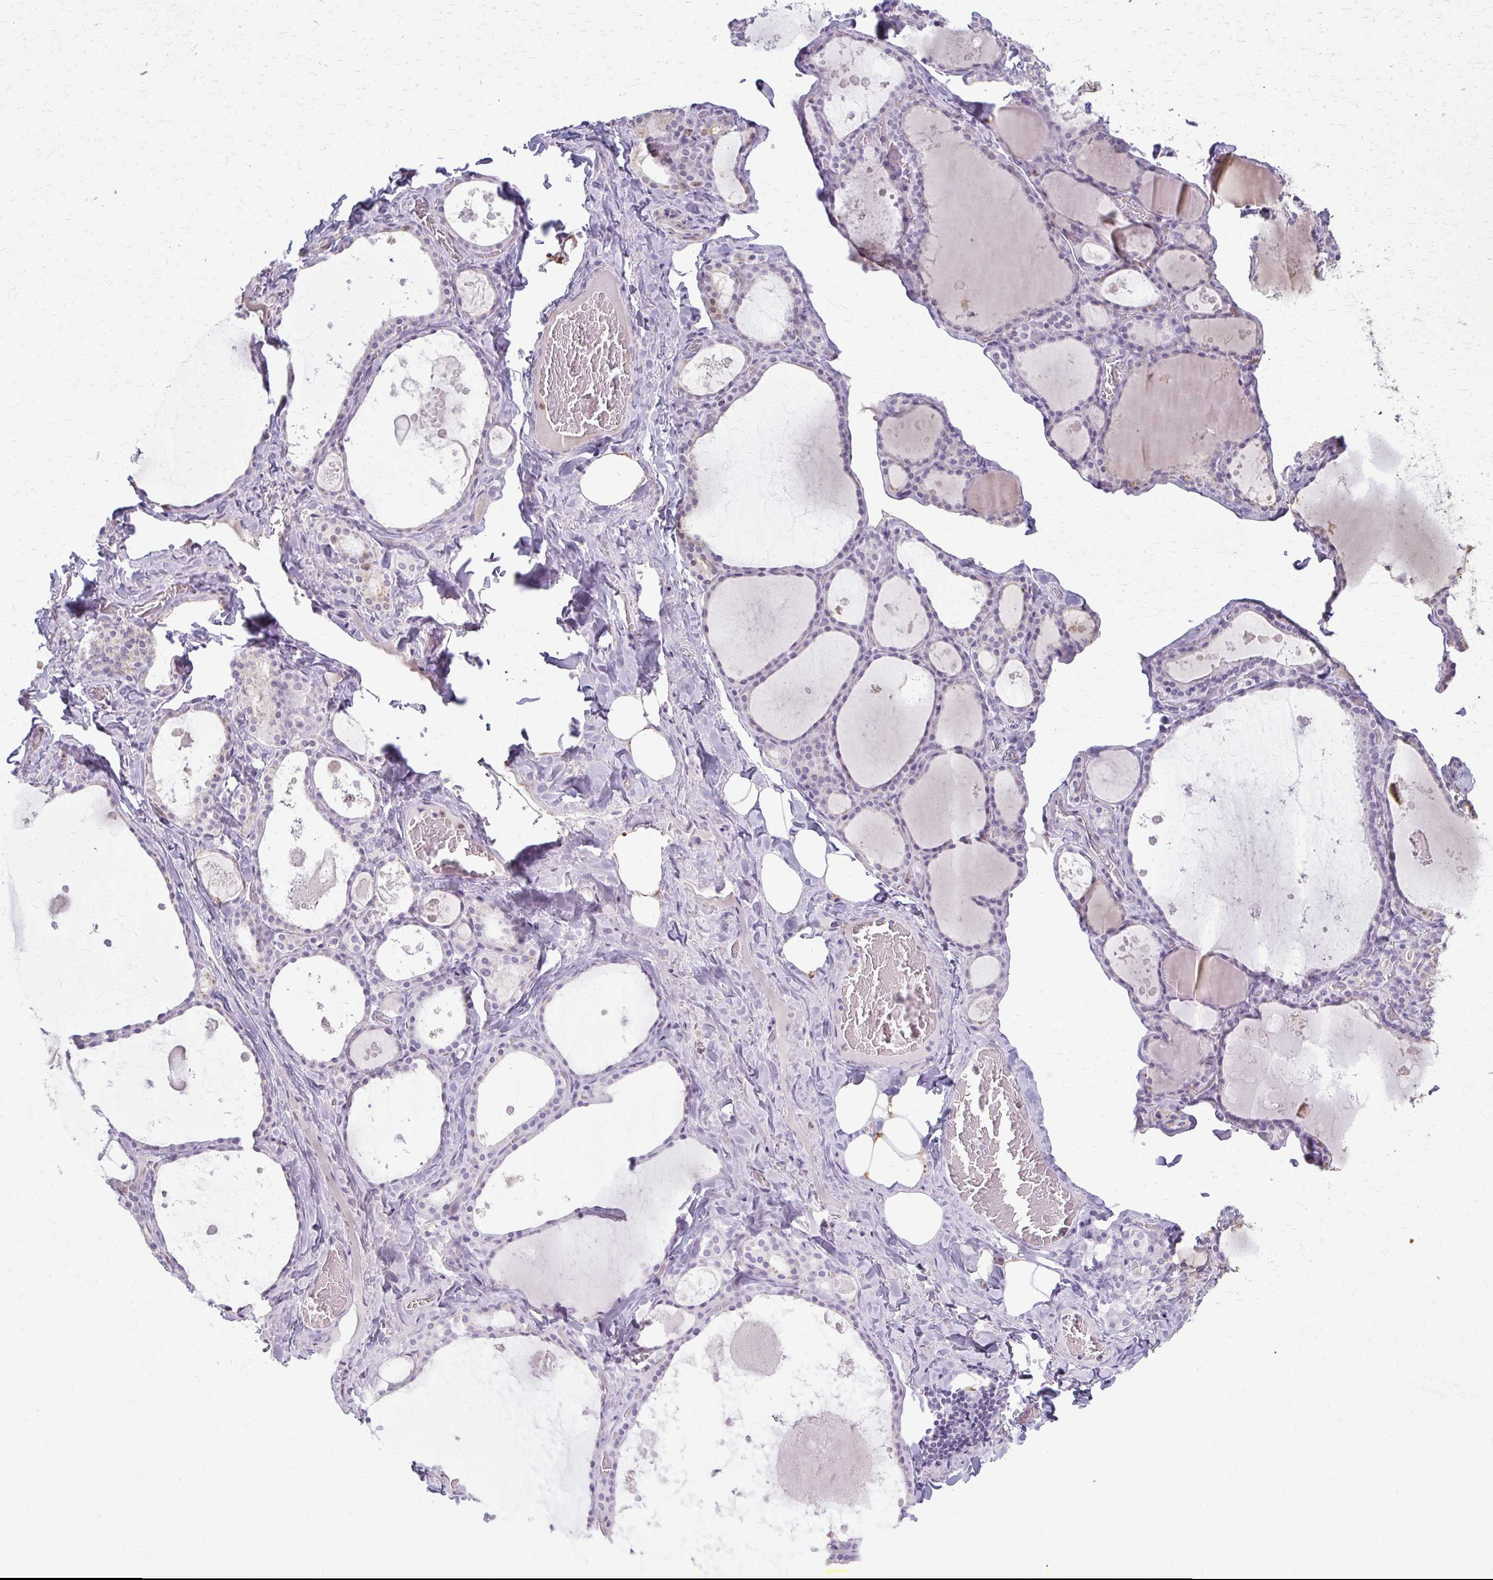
{"staining": {"intensity": "strong", "quantity": "<25%", "location": "cytoplasmic/membranous,nuclear"}, "tissue": "thyroid gland", "cell_type": "Glandular cells", "image_type": "normal", "snomed": [{"axis": "morphology", "description": "Normal tissue, NOS"}, {"axis": "topography", "description": "Thyroid gland"}], "caption": "Protein staining shows strong cytoplasmic/membranous,nuclear staining in approximately <25% of glandular cells in benign thyroid gland.", "gene": "CA3", "patient": {"sex": "male", "age": 56}}